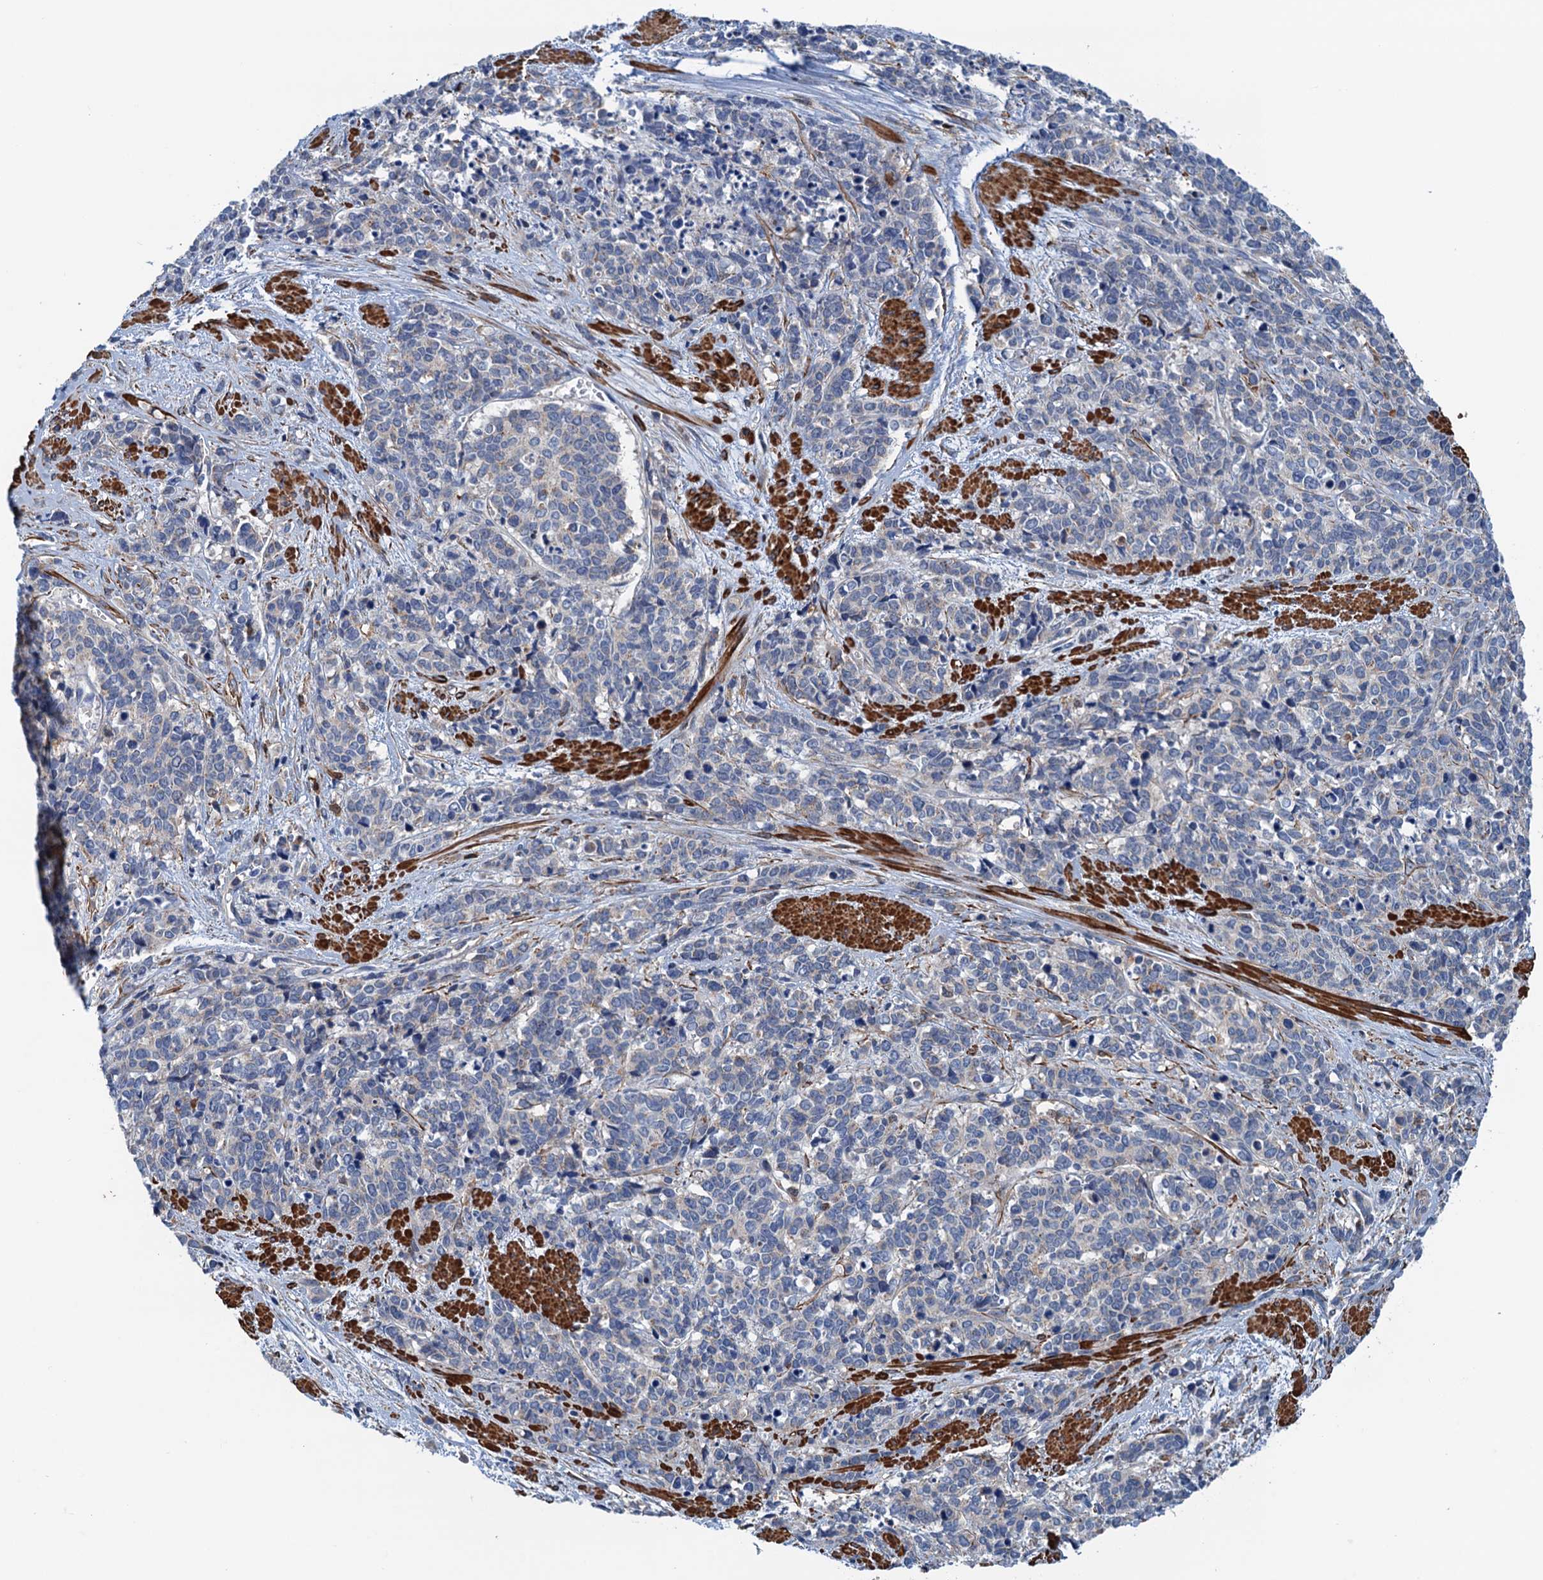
{"staining": {"intensity": "negative", "quantity": "none", "location": "none"}, "tissue": "cervical cancer", "cell_type": "Tumor cells", "image_type": "cancer", "snomed": [{"axis": "morphology", "description": "Squamous cell carcinoma, NOS"}, {"axis": "topography", "description": "Cervix"}], "caption": "A micrograph of cervical cancer stained for a protein reveals no brown staining in tumor cells. The staining was performed using DAB (3,3'-diaminobenzidine) to visualize the protein expression in brown, while the nuclei were stained in blue with hematoxylin (Magnification: 20x).", "gene": "CSTPP1", "patient": {"sex": "female", "age": 60}}